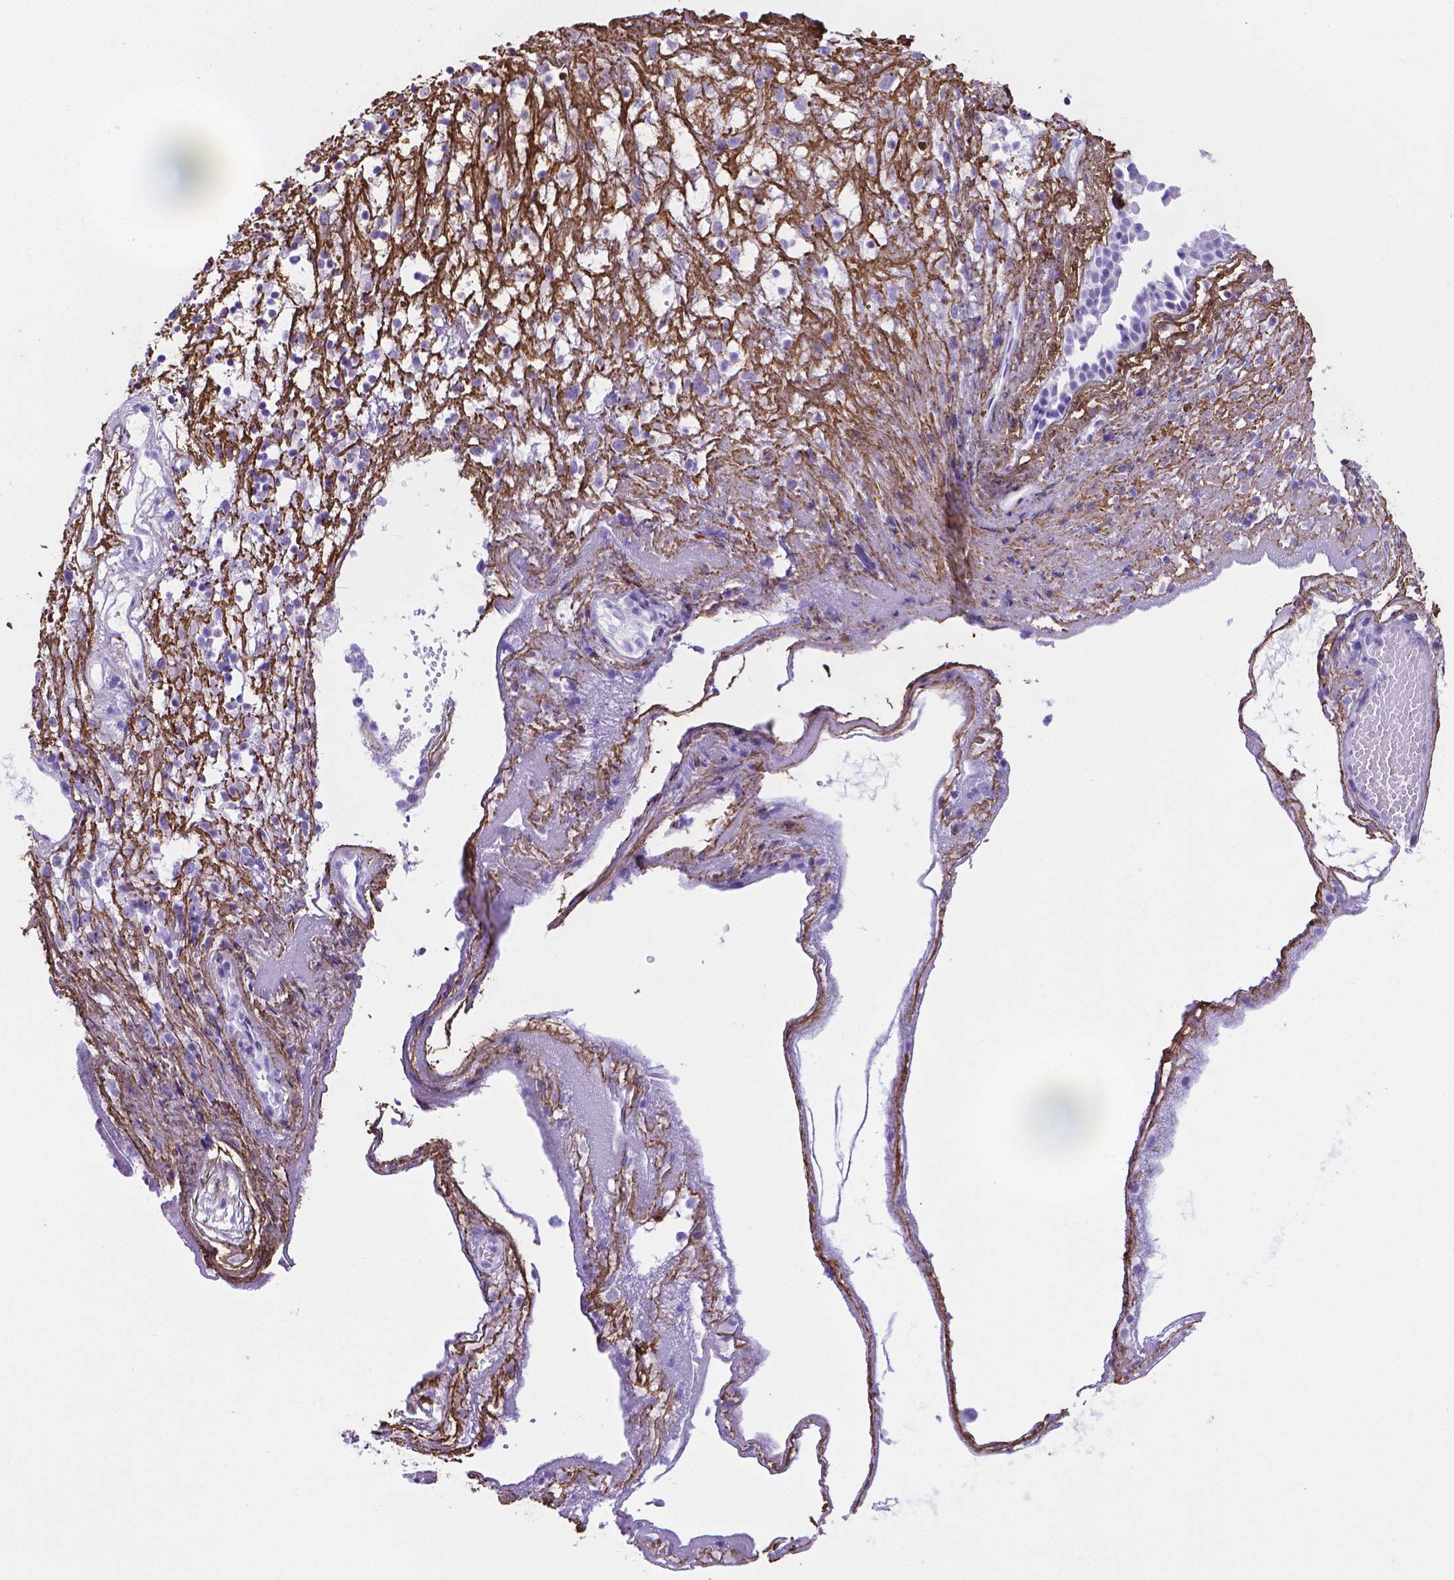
{"staining": {"intensity": "negative", "quantity": "none", "location": "none"}, "tissue": "nasopharynx", "cell_type": "Respiratory epithelial cells", "image_type": "normal", "snomed": [{"axis": "morphology", "description": "Normal tissue, NOS"}, {"axis": "topography", "description": "Nasopharynx"}], "caption": "This is an immunohistochemistry micrograph of normal human nasopharynx. There is no expression in respiratory epithelial cells.", "gene": "MFAP2", "patient": {"sex": "male", "age": 24}}